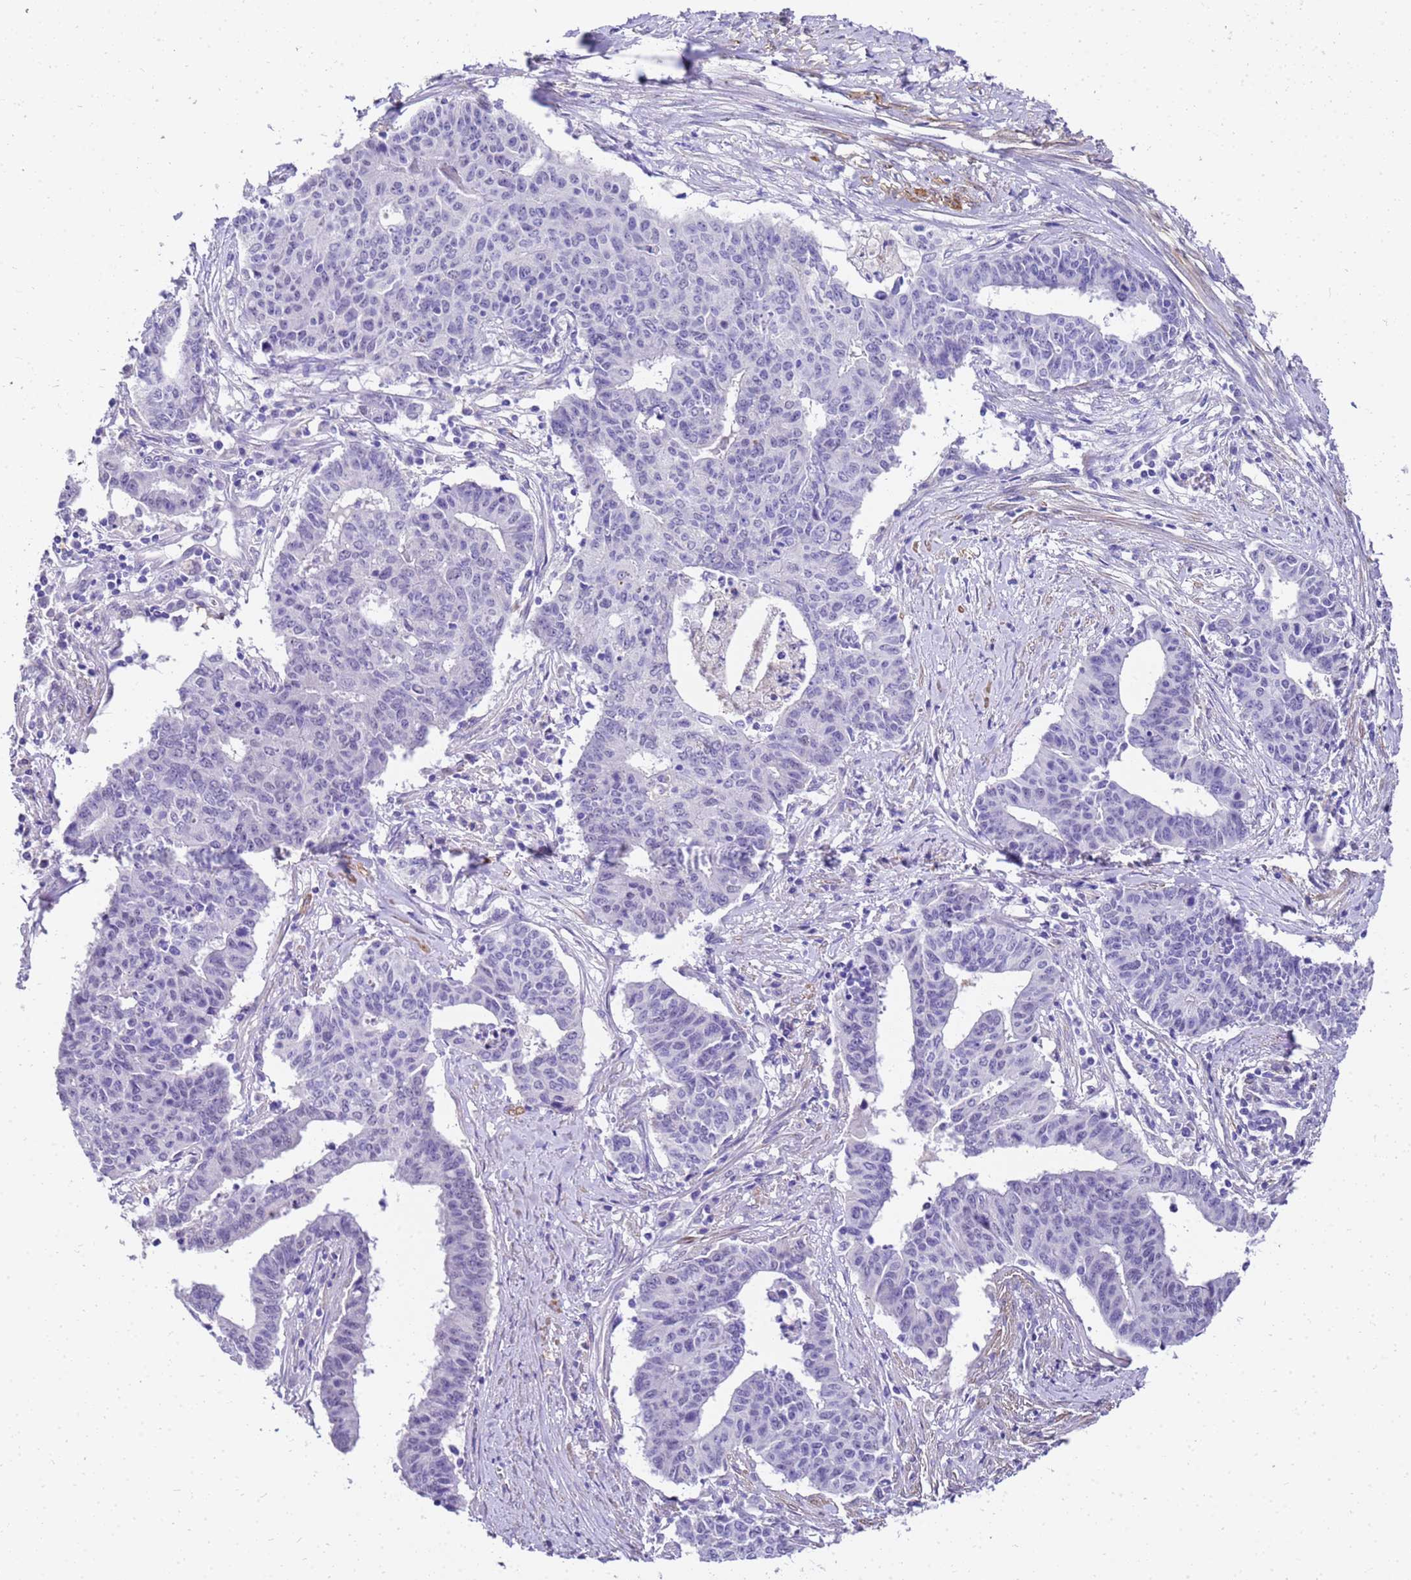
{"staining": {"intensity": "negative", "quantity": "none", "location": "none"}, "tissue": "endometrial cancer", "cell_type": "Tumor cells", "image_type": "cancer", "snomed": [{"axis": "morphology", "description": "Adenocarcinoma, NOS"}, {"axis": "topography", "description": "Endometrium"}], "caption": "The immunohistochemistry (IHC) image has no significant expression in tumor cells of endometrial cancer tissue.", "gene": "HSPB6", "patient": {"sex": "female", "age": 59}}